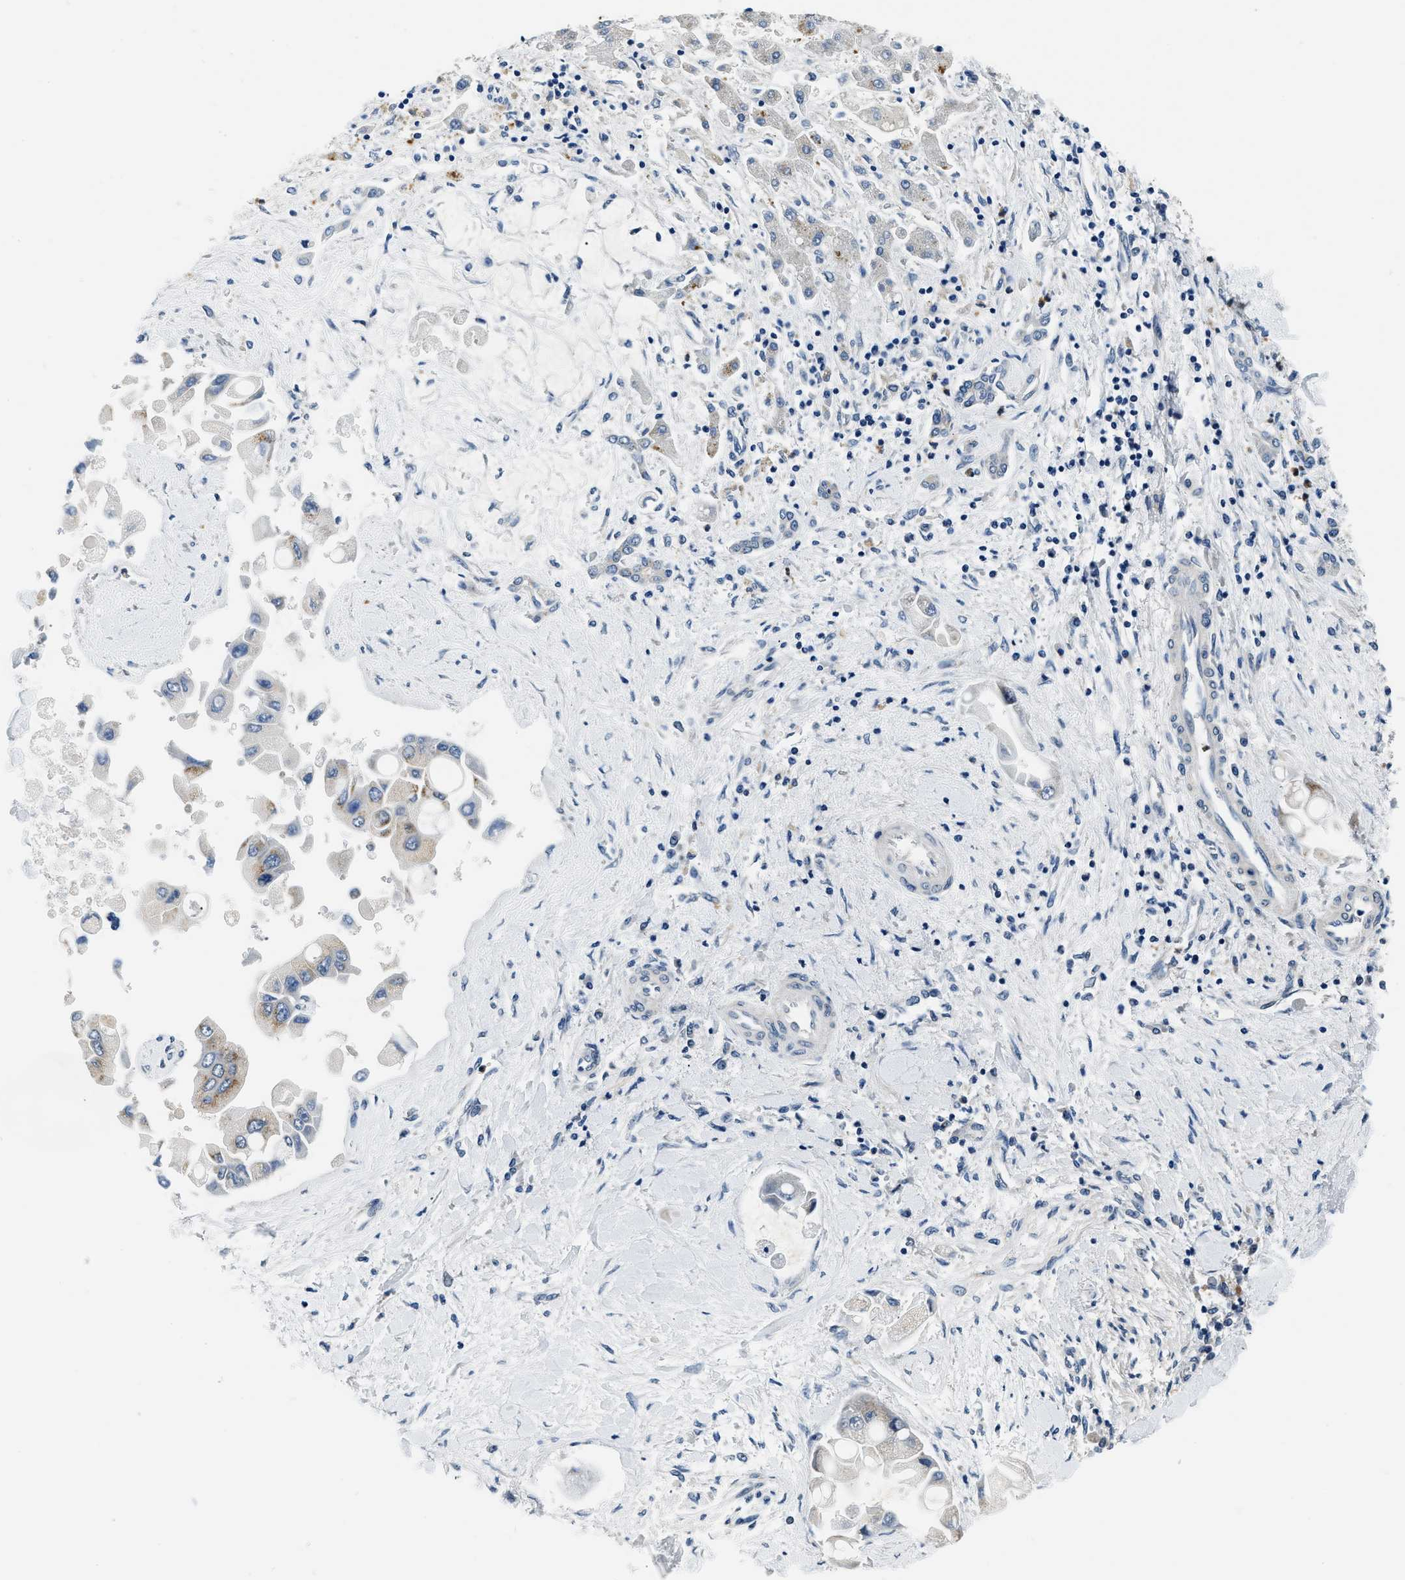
{"staining": {"intensity": "weak", "quantity": "<25%", "location": "cytoplasmic/membranous"}, "tissue": "liver cancer", "cell_type": "Tumor cells", "image_type": "cancer", "snomed": [{"axis": "morphology", "description": "Cholangiocarcinoma"}, {"axis": "topography", "description": "Liver"}], "caption": "Tumor cells show no significant protein positivity in liver cancer. (IHC, brightfield microscopy, high magnification).", "gene": "SMAD4", "patient": {"sex": "male", "age": 50}}